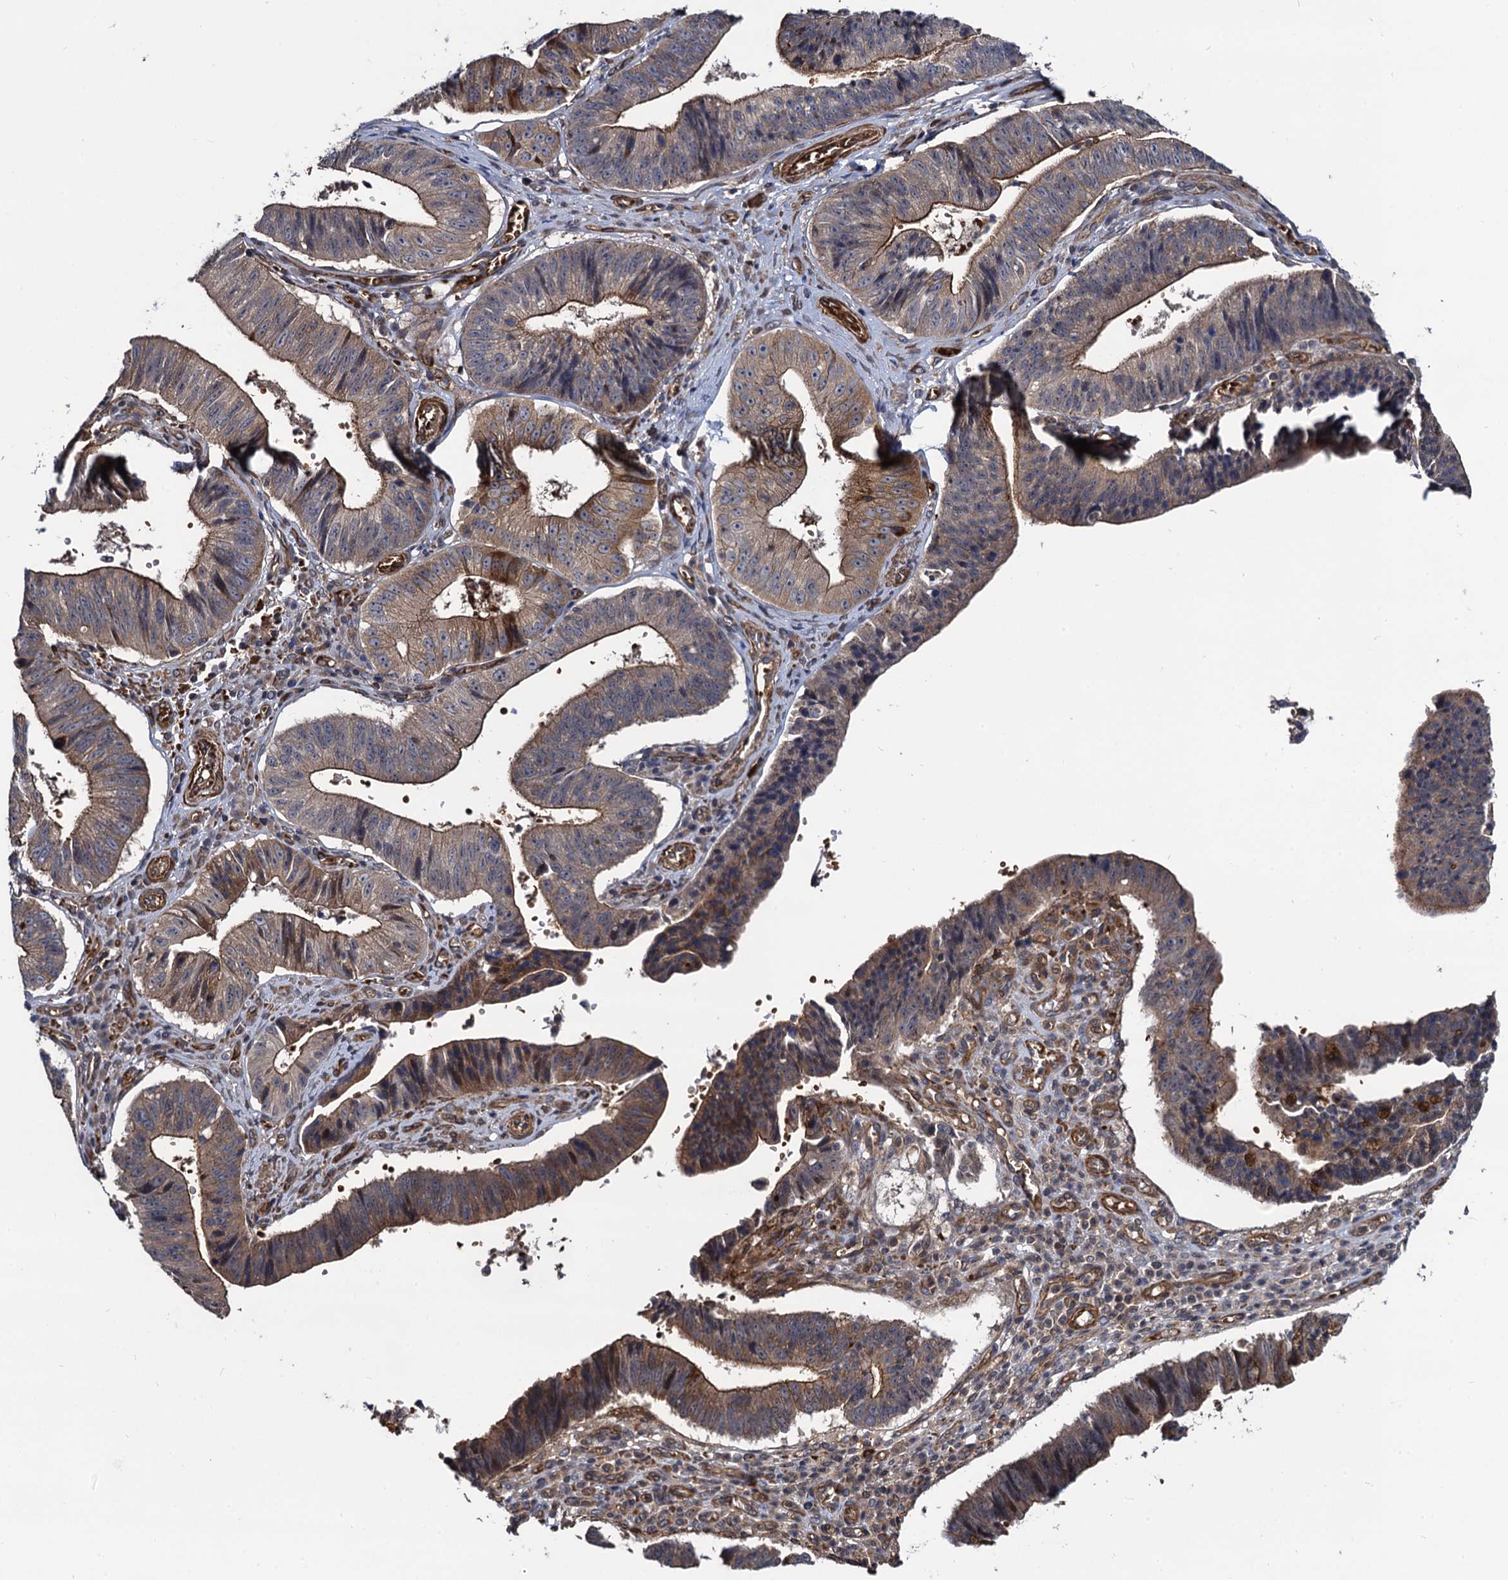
{"staining": {"intensity": "moderate", "quantity": "25%-75%", "location": "cytoplasmic/membranous"}, "tissue": "stomach cancer", "cell_type": "Tumor cells", "image_type": "cancer", "snomed": [{"axis": "morphology", "description": "Adenocarcinoma, NOS"}, {"axis": "topography", "description": "Stomach"}], "caption": "Stomach adenocarcinoma stained with a brown dye displays moderate cytoplasmic/membranous positive staining in about 25%-75% of tumor cells.", "gene": "KXD1", "patient": {"sex": "male", "age": 59}}